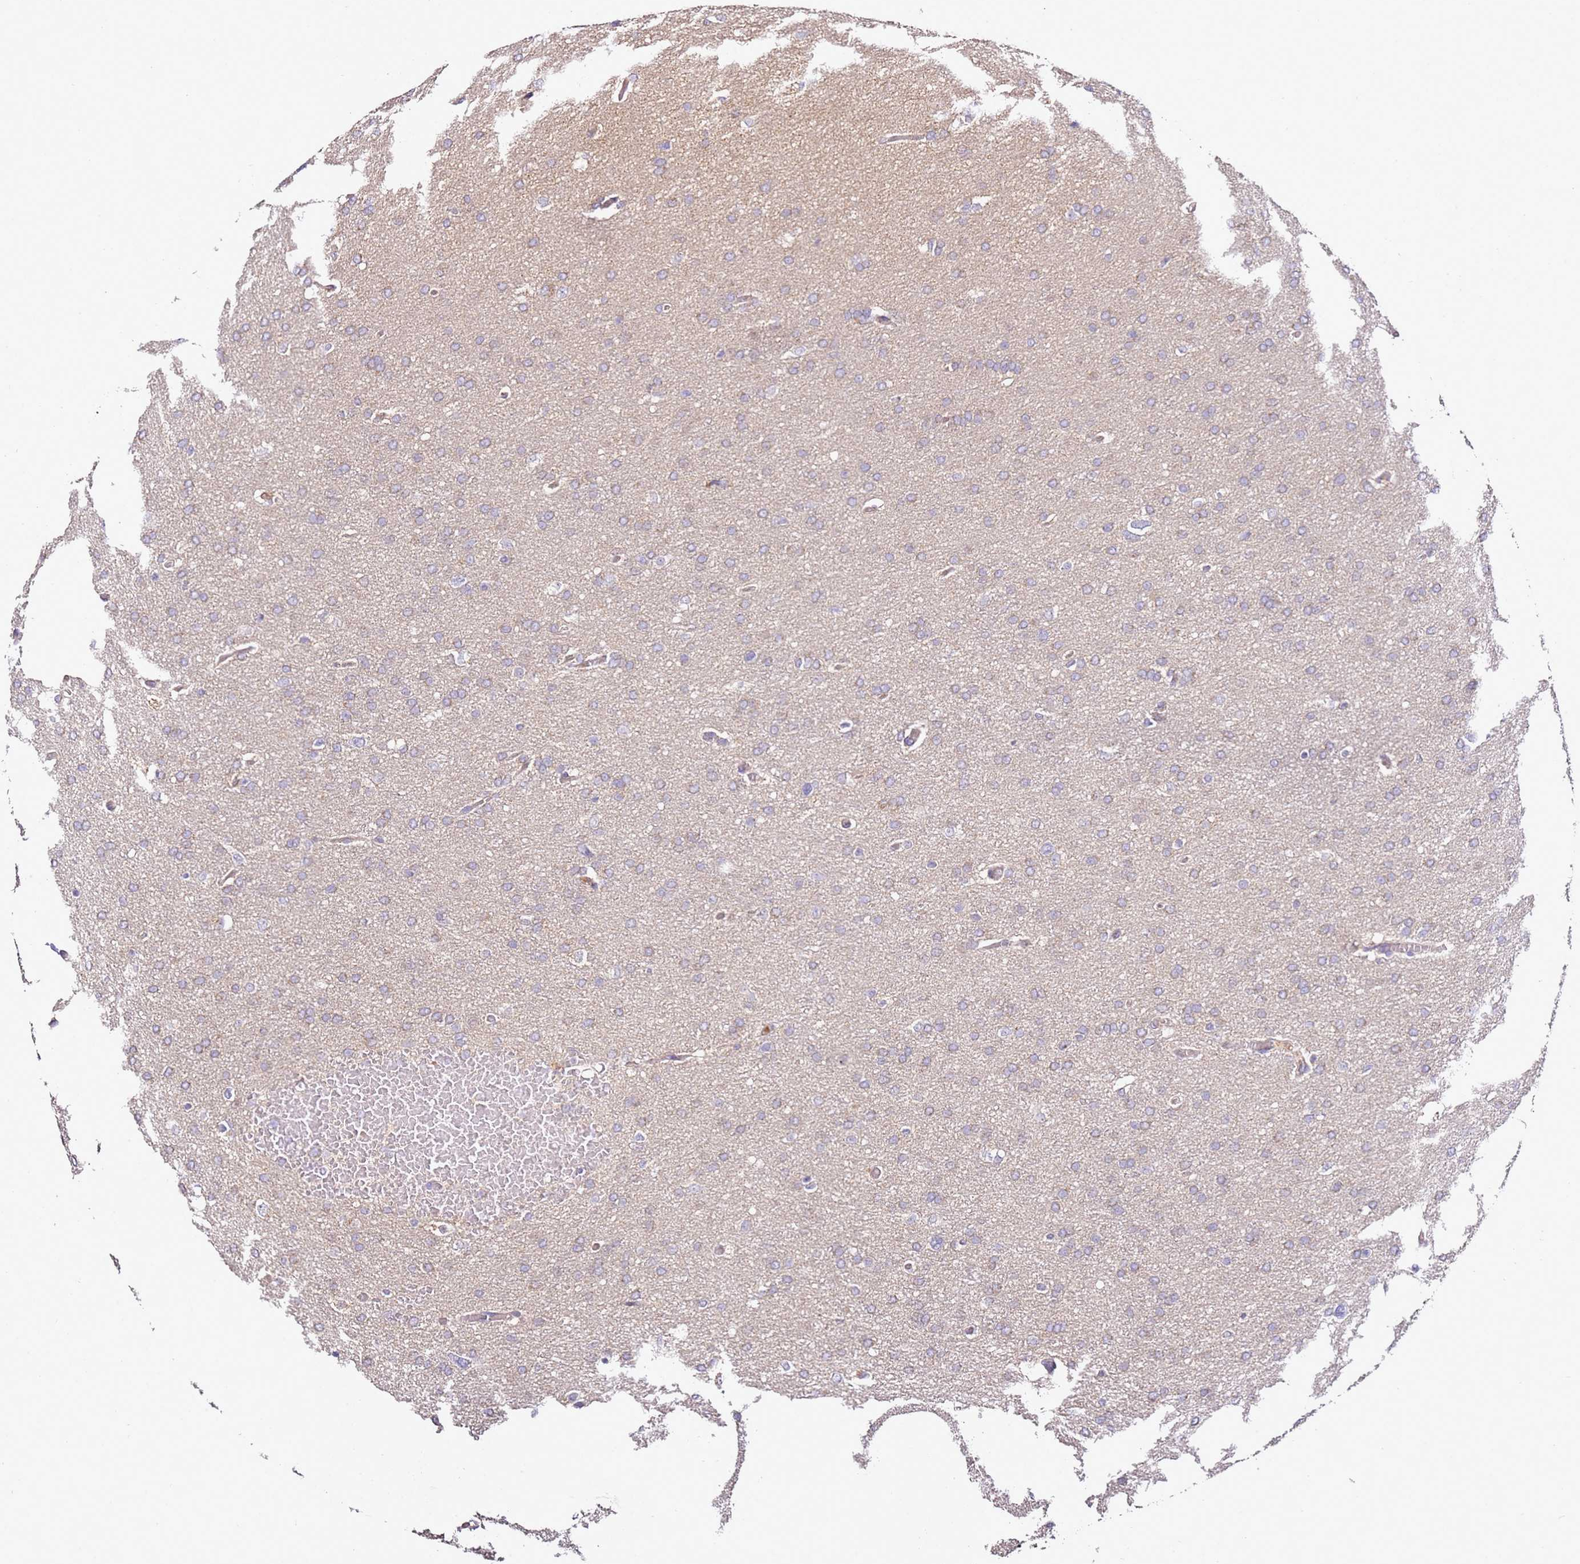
{"staining": {"intensity": "negative", "quantity": "none", "location": "none"}, "tissue": "glioma", "cell_type": "Tumor cells", "image_type": "cancer", "snomed": [{"axis": "morphology", "description": "Glioma, malignant, High grade"}, {"axis": "topography", "description": "Cerebral cortex"}], "caption": "This is an immunohistochemistry histopathology image of human malignant high-grade glioma. There is no staining in tumor cells.", "gene": "OR2B11", "patient": {"sex": "female", "age": 36}}